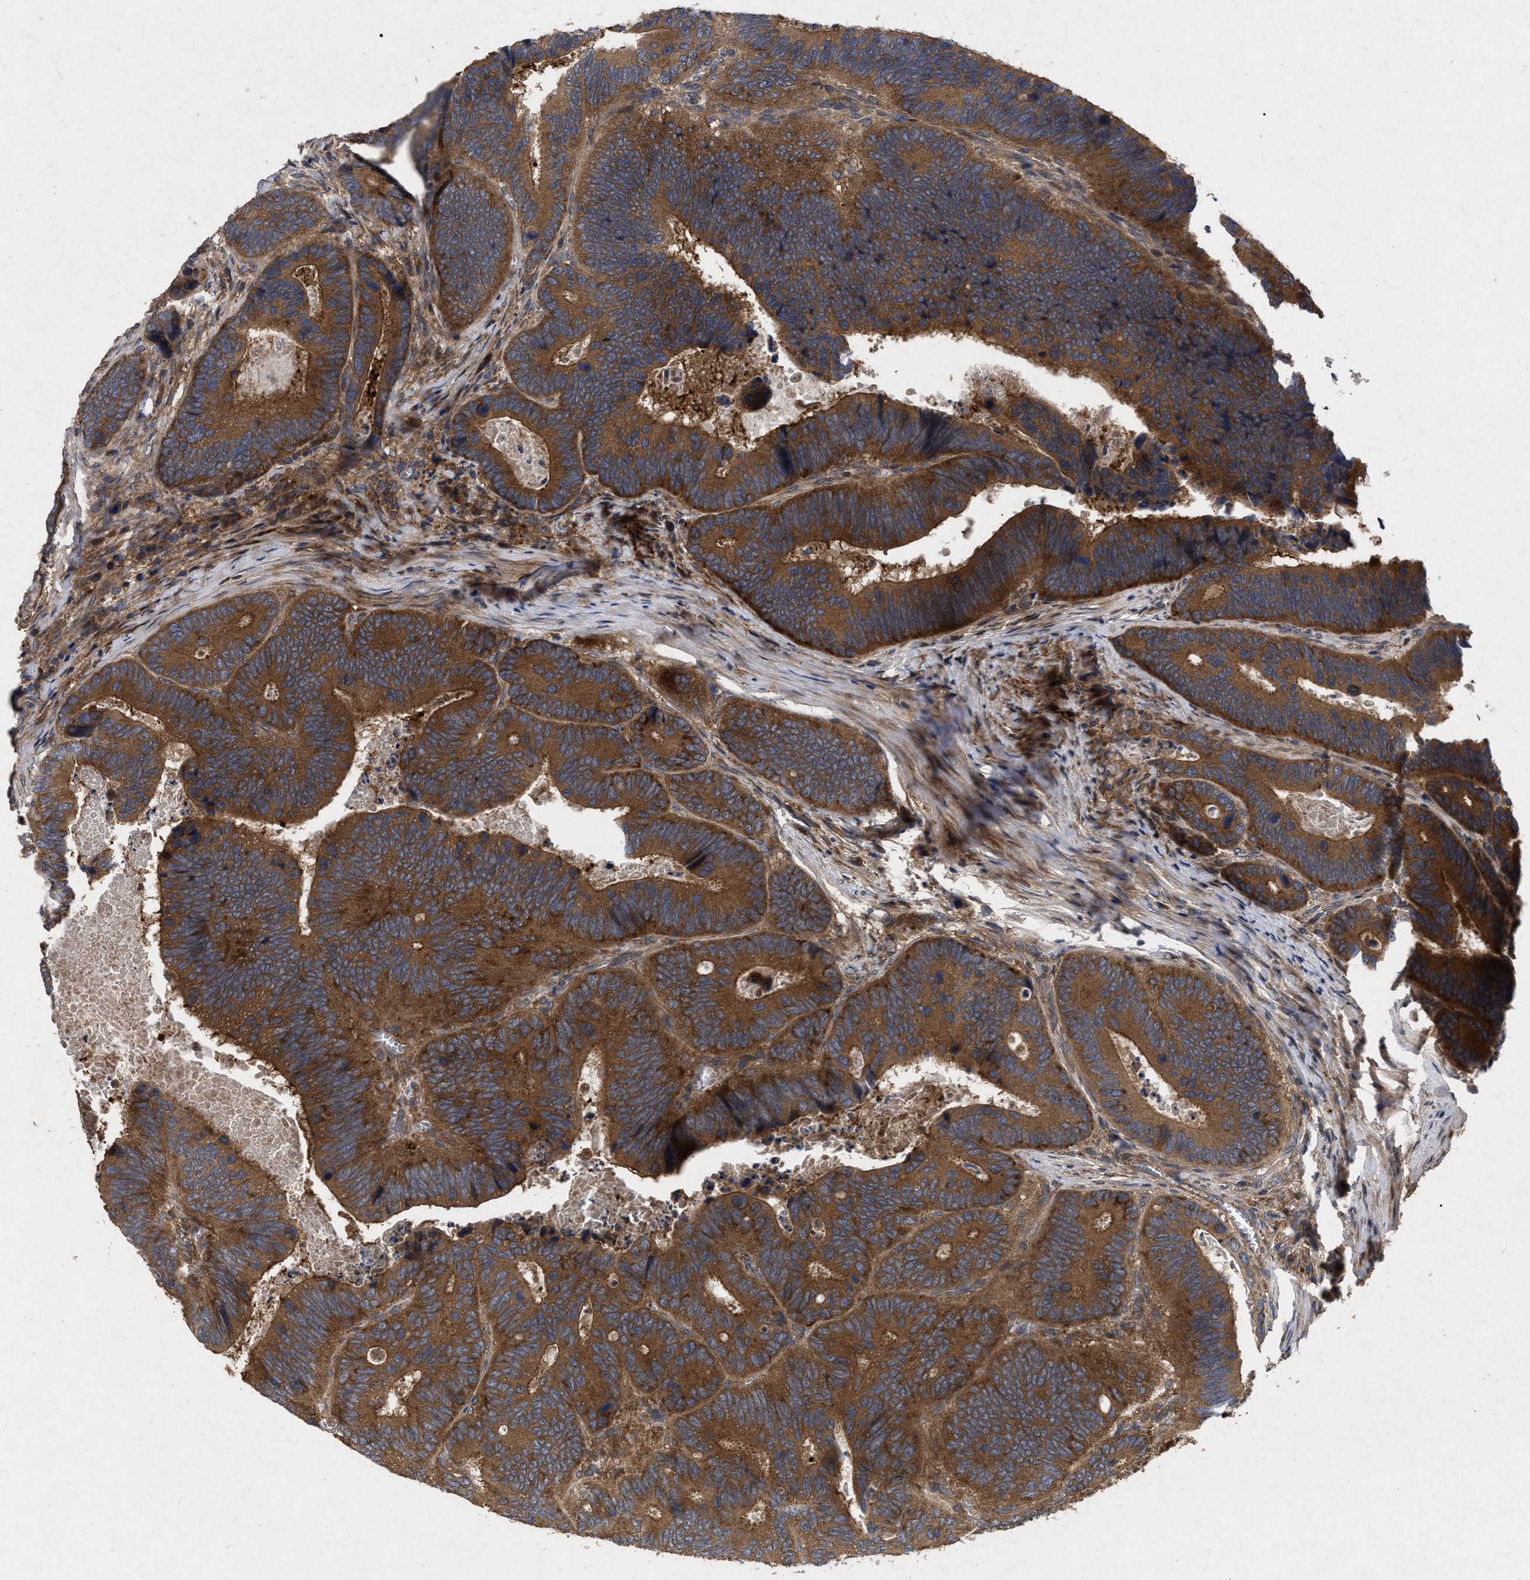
{"staining": {"intensity": "strong", "quantity": ">75%", "location": "cytoplasmic/membranous"}, "tissue": "colorectal cancer", "cell_type": "Tumor cells", "image_type": "cancer", "snomed": [{"axis": "morphology", "description": "Inflammation, NOS"}, {"axis": "morphology", "description": "Adenocarcinoma, NOS"}, {"axis": "topography", "description": "Colon"}], "caption": "Immunohistochemical staining of human colorectal adenocarcinoma shows high levels of strong cytoplasmic/membranous protein staining in approximately >75% of tumor cells.", "gene": "CDKN2C", "patient": {"sex": "male", "age": 72}}